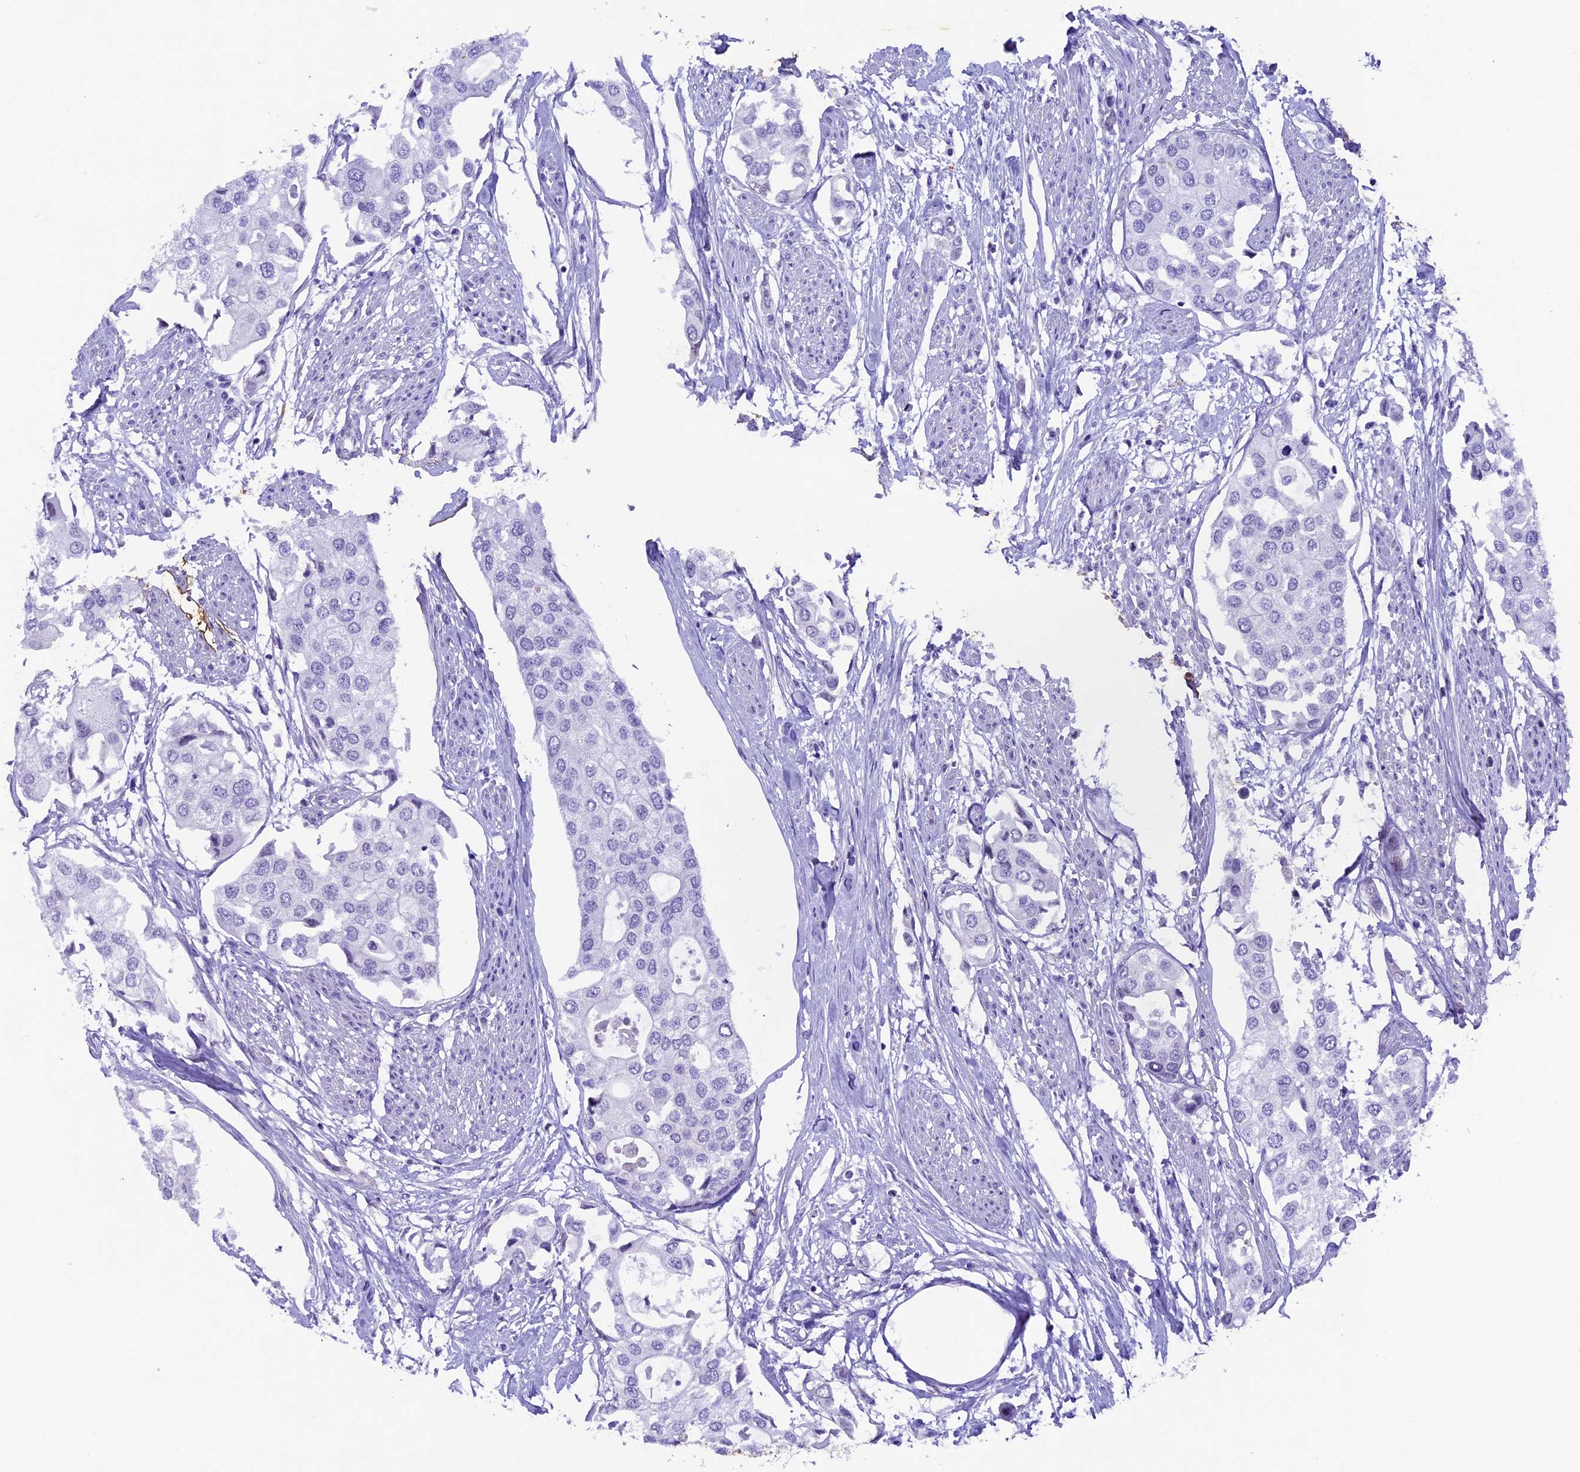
{"staining": {"intensity": "negative", "quantity": "none", "location": "none"}, "tissue": "urothelial cancer", "cell_type": "Tumor cells", "image_type": "cancer", "snomed": [{"axis": "morphology", "description": "Urothelial carcinoma, High grade"}, {"axis": "topography", "description": "Urinary bladder"}], "caption": "The immunohistochemistry (IHC) micrograph has no significant positivity in tumor cells of urothelial cancer tissue.", "gene": "TFAM", "patient": {"sex": "male", "age": 64}}